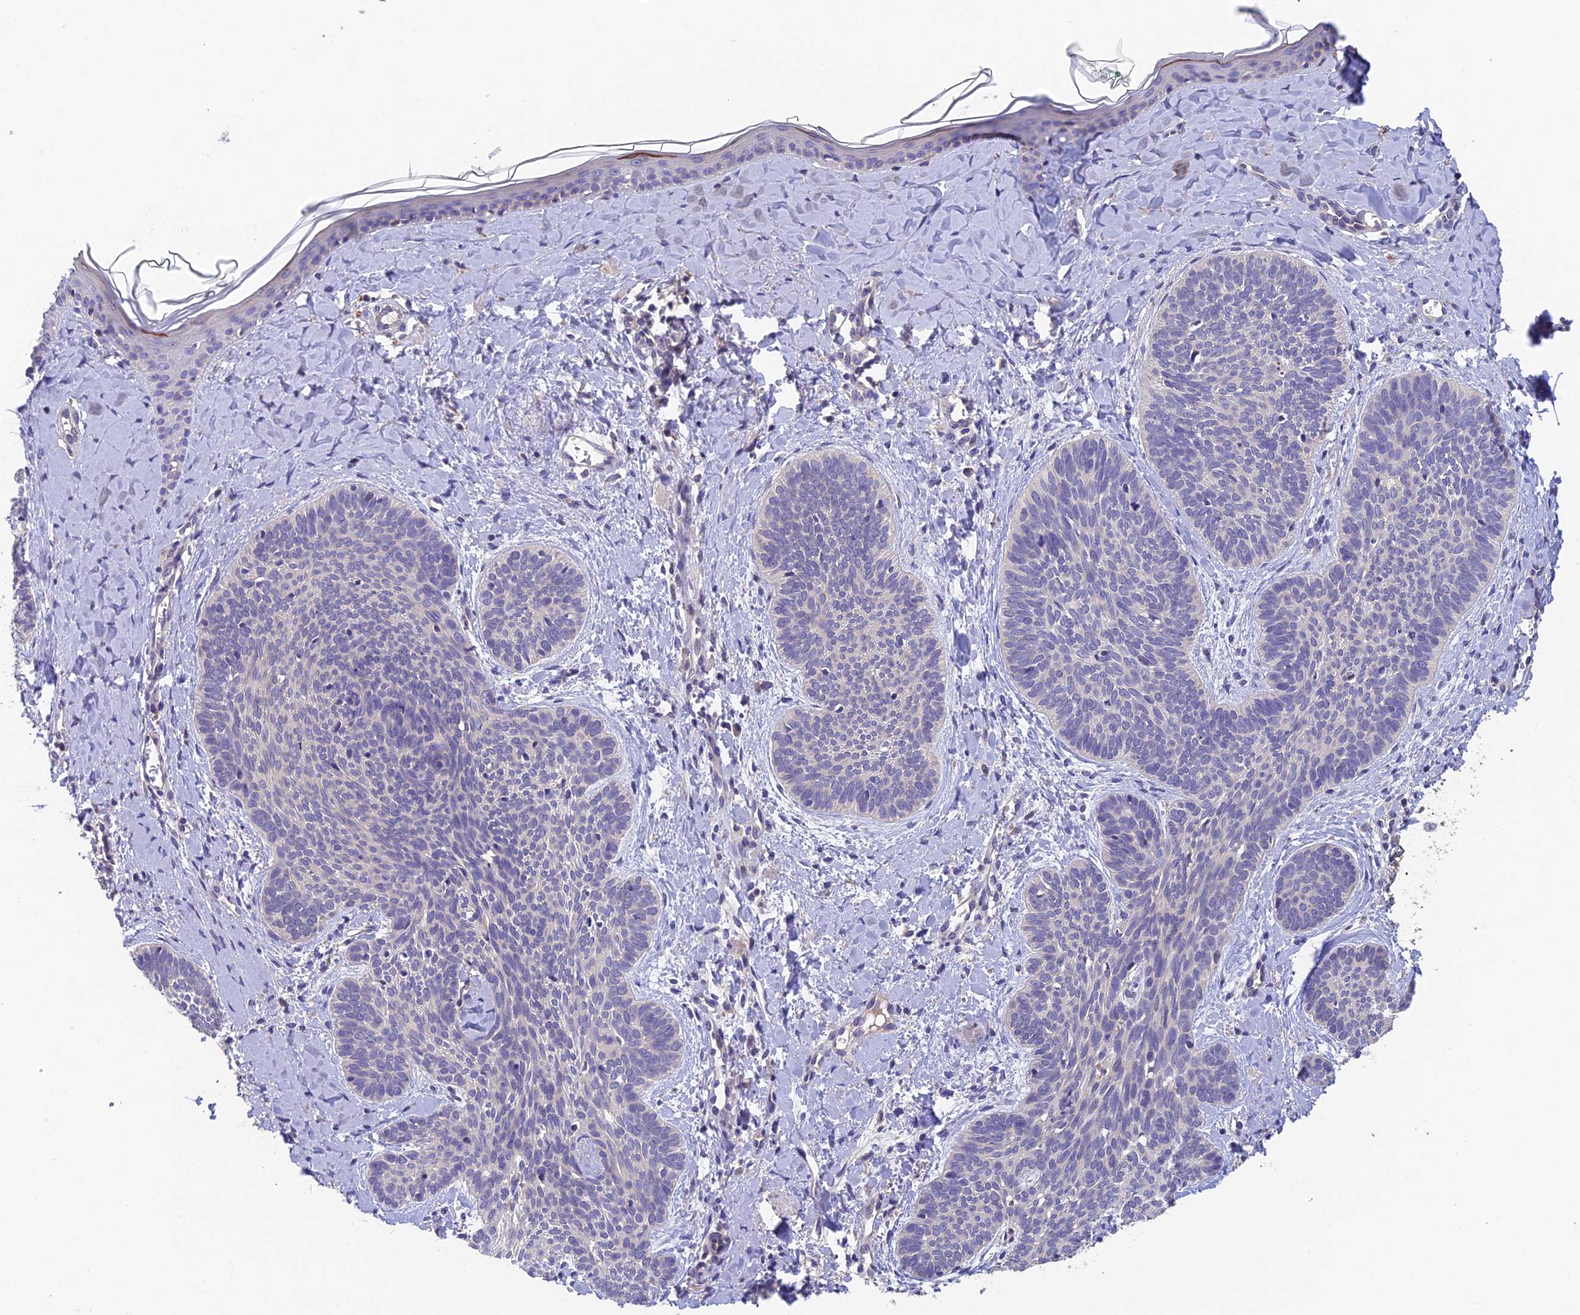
{"staining": {"intensity": "negative", "quantity": "none", "location": "none"}, "tissue": "skin cancer", "cell_type": "Tumor cells", "image_type": "cancer", "snomed": [{"axis": "morphology", "description": "Basal cell carcinoma"}, {"axis": "topography", "description": "Skin"}], "caption": "Immunohistochemical staining of human skin basal cell carcinoma demonstrates no significant positivity in tumor cells. Brightfield microscopy of immunohistochemistry (IHC) stained with DAB (3,3'-diaminobenzidine) (brown) and hematoxylin (blue), captured at high magnification.", "gene": "ADAMTS13", "patient": {"sex": "female", "age": 81}}